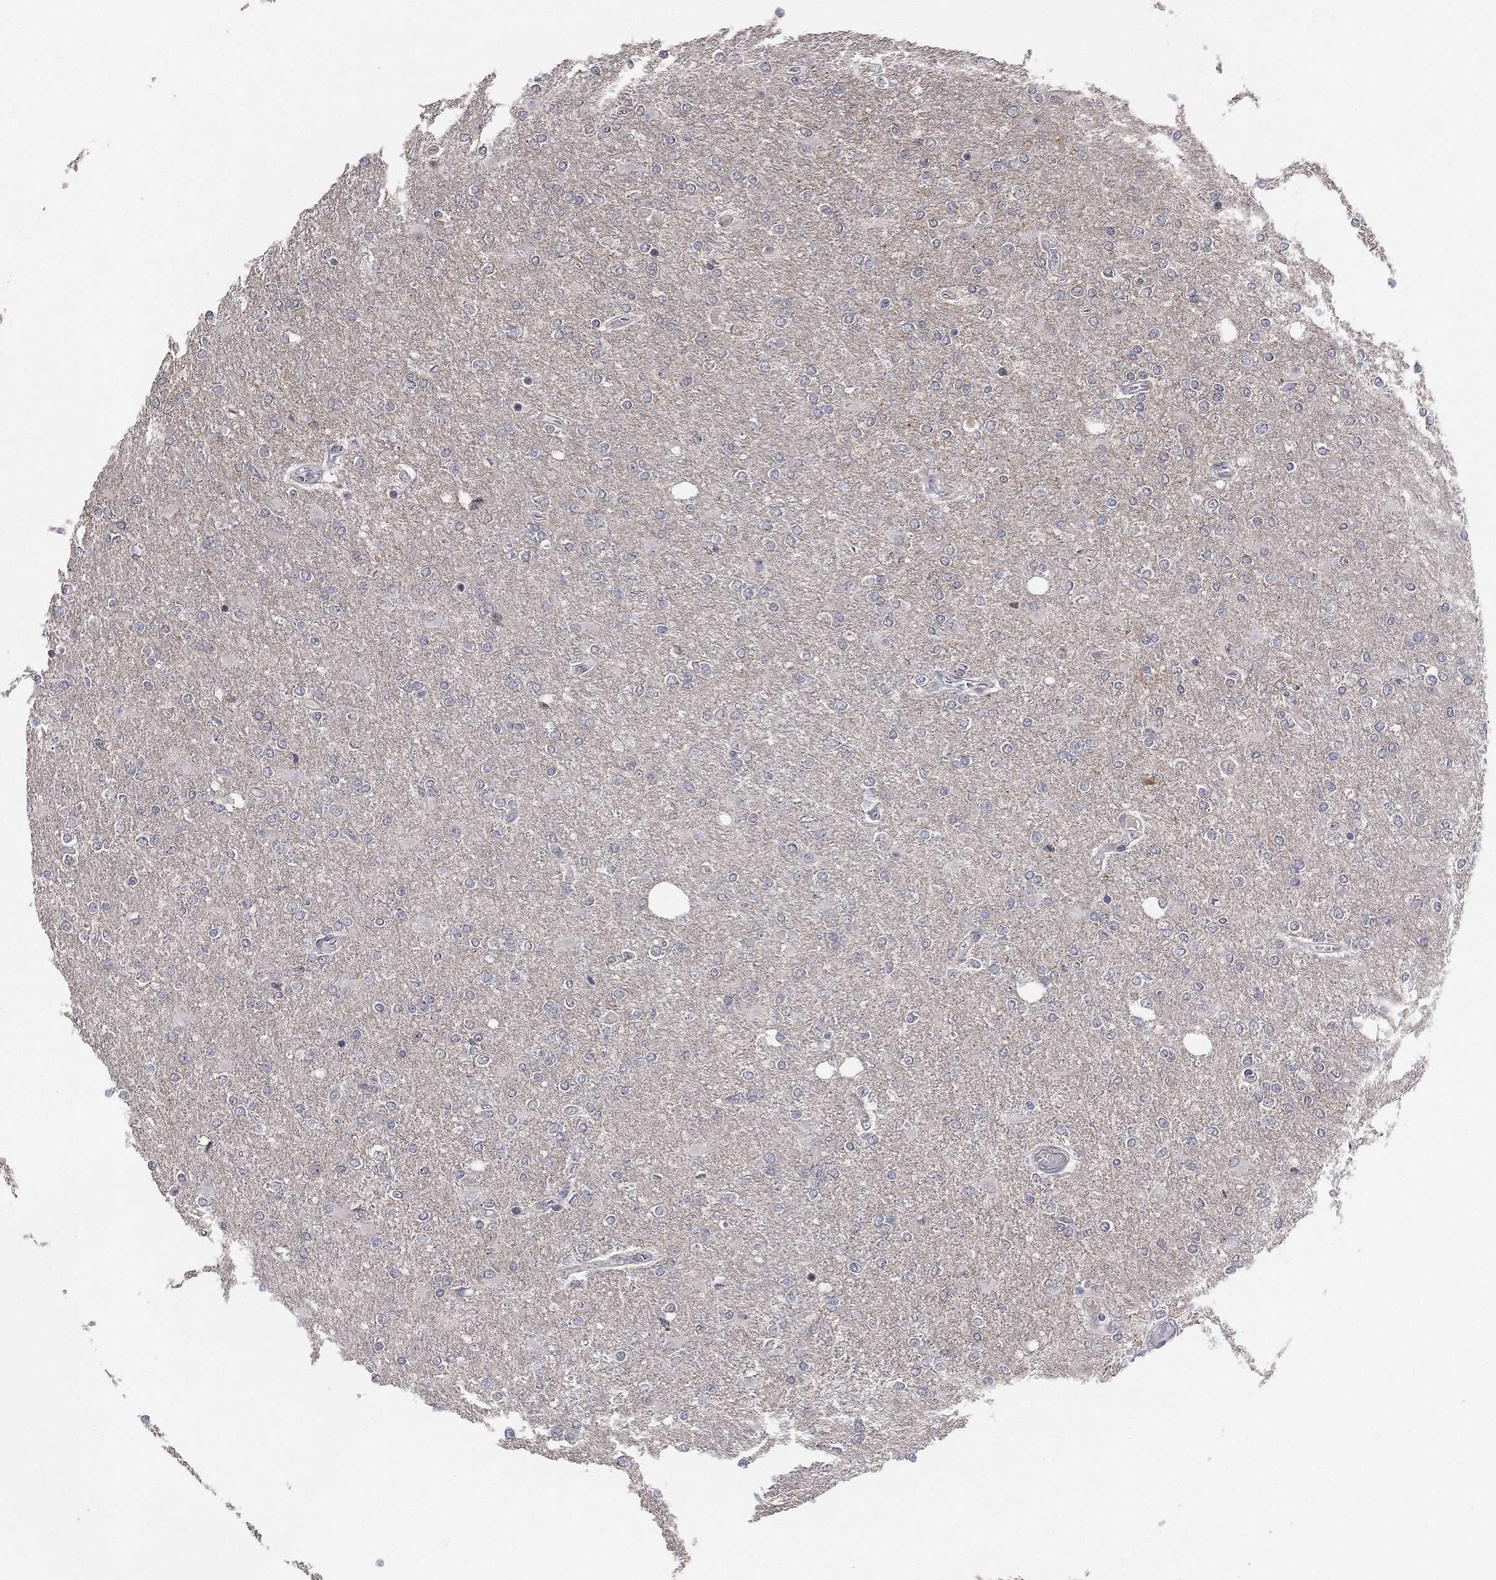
{"staining": {"intensity": "negative", "quantity": "none", "location": "none"}, "tissue": "glioma", "cell_type": "Tumor cells", "image_type": "cancer", "snomed": [{"axis": "morphology", "description": "Glioma, malignant, High grade"}, {"axis": "topography", "description": "Cerebral cortex"}], "caption": "A photomicrograph of human high-grade glioma (malignant) is negative for staining in tumor cells.", "gene": "KAT14", "patient": {"sex": "male", "age": 70}}